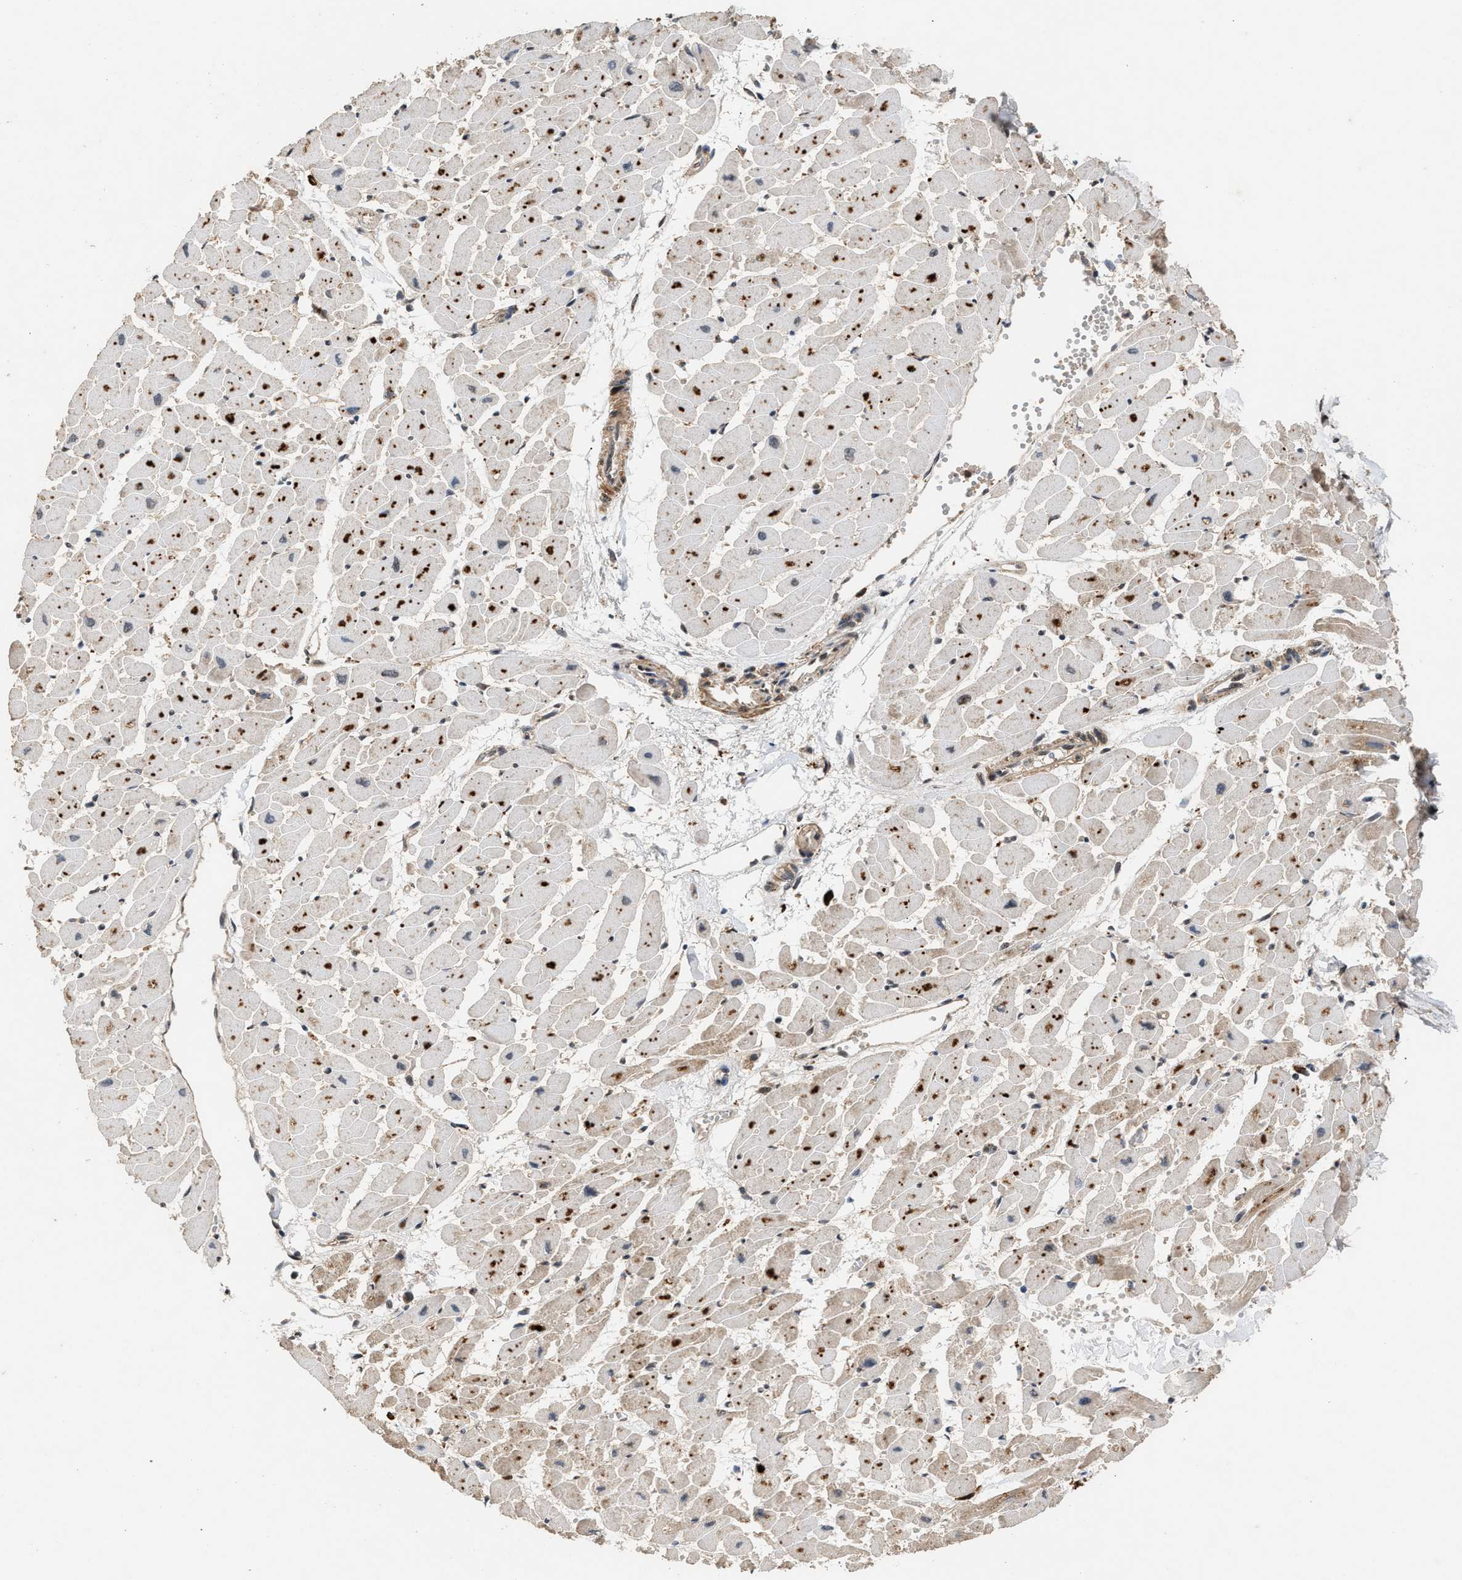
{"staining": {"intensity": "moderate", "quantity": ">75%", "location": "cytoplasmic/membranous"}, "tissue": "heart muscle", "cell_type": "Cardiomyocytes", "image_type": "normal", "snomed": [{"axis": "morphology", "description": "Normal tissue, NOS"}, {"axis": "topography", "description": "Heart"}], "caption": "The micrograph demonstrates a brown stain indicating the presence of a protein in the cytoplasmic/membranous of cardiomyocytes in heart muscle. (brown staining indicates protein expression, while blue staining denotes nuclei).", "gene": "RUSC2", "patient": {"sex": "female", "age": 19}}